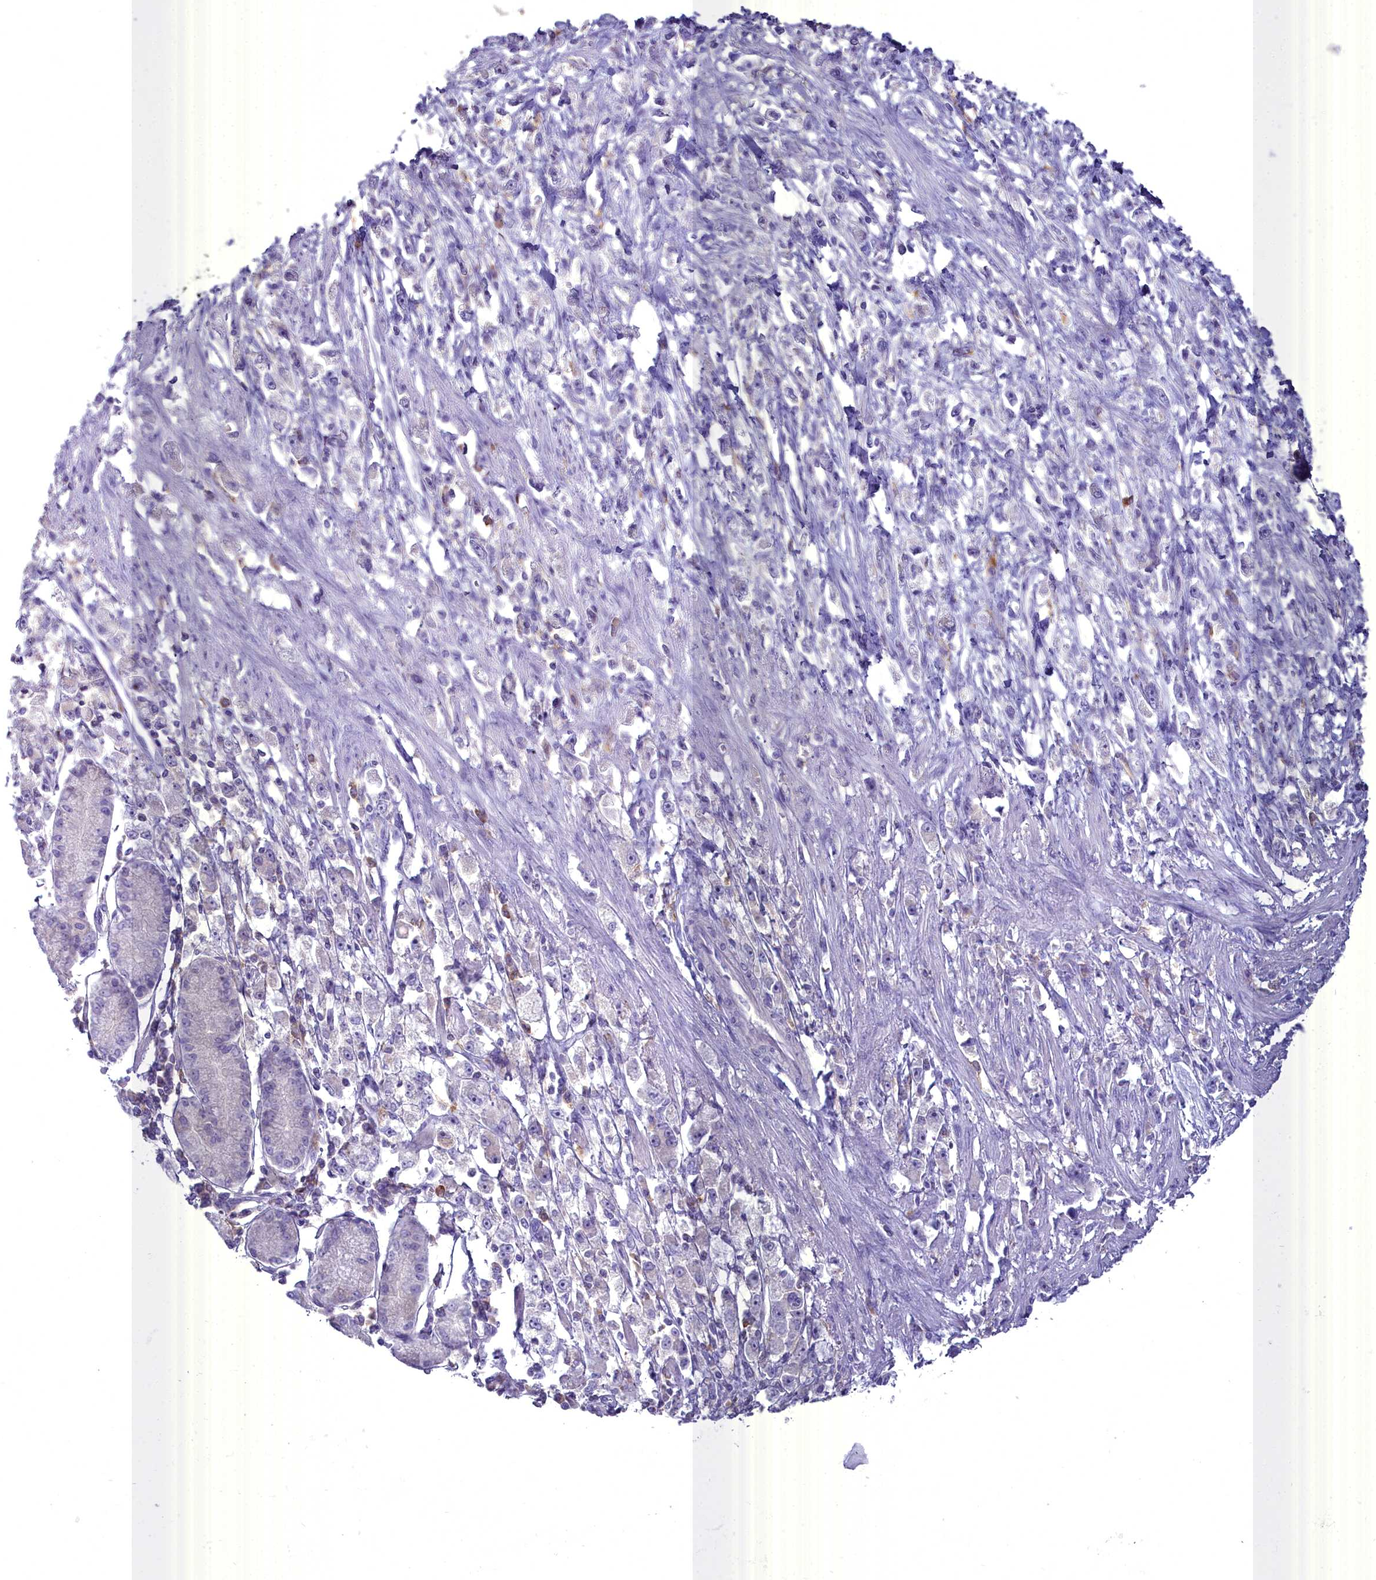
{"staining": {"intensity": "negative", "quantity": "none", "location": "none"}, "tissue": "stomach cancer", "cell_type": "Tumor cells", "image_type": "cancer", "snomed": [{"axis": "morphology", "description": "Adenocarcinoma, NOS"}, {"axis": "topography", "description": "Stomach"}], "caption": "This is an immunohistochemistry (IHC) photomicrograph of human stomach cancer (adenocarcinoma). There is no expression in tumor cells.", "gene": "BLNK", "patient": {"sex": "female", "age": 59}}